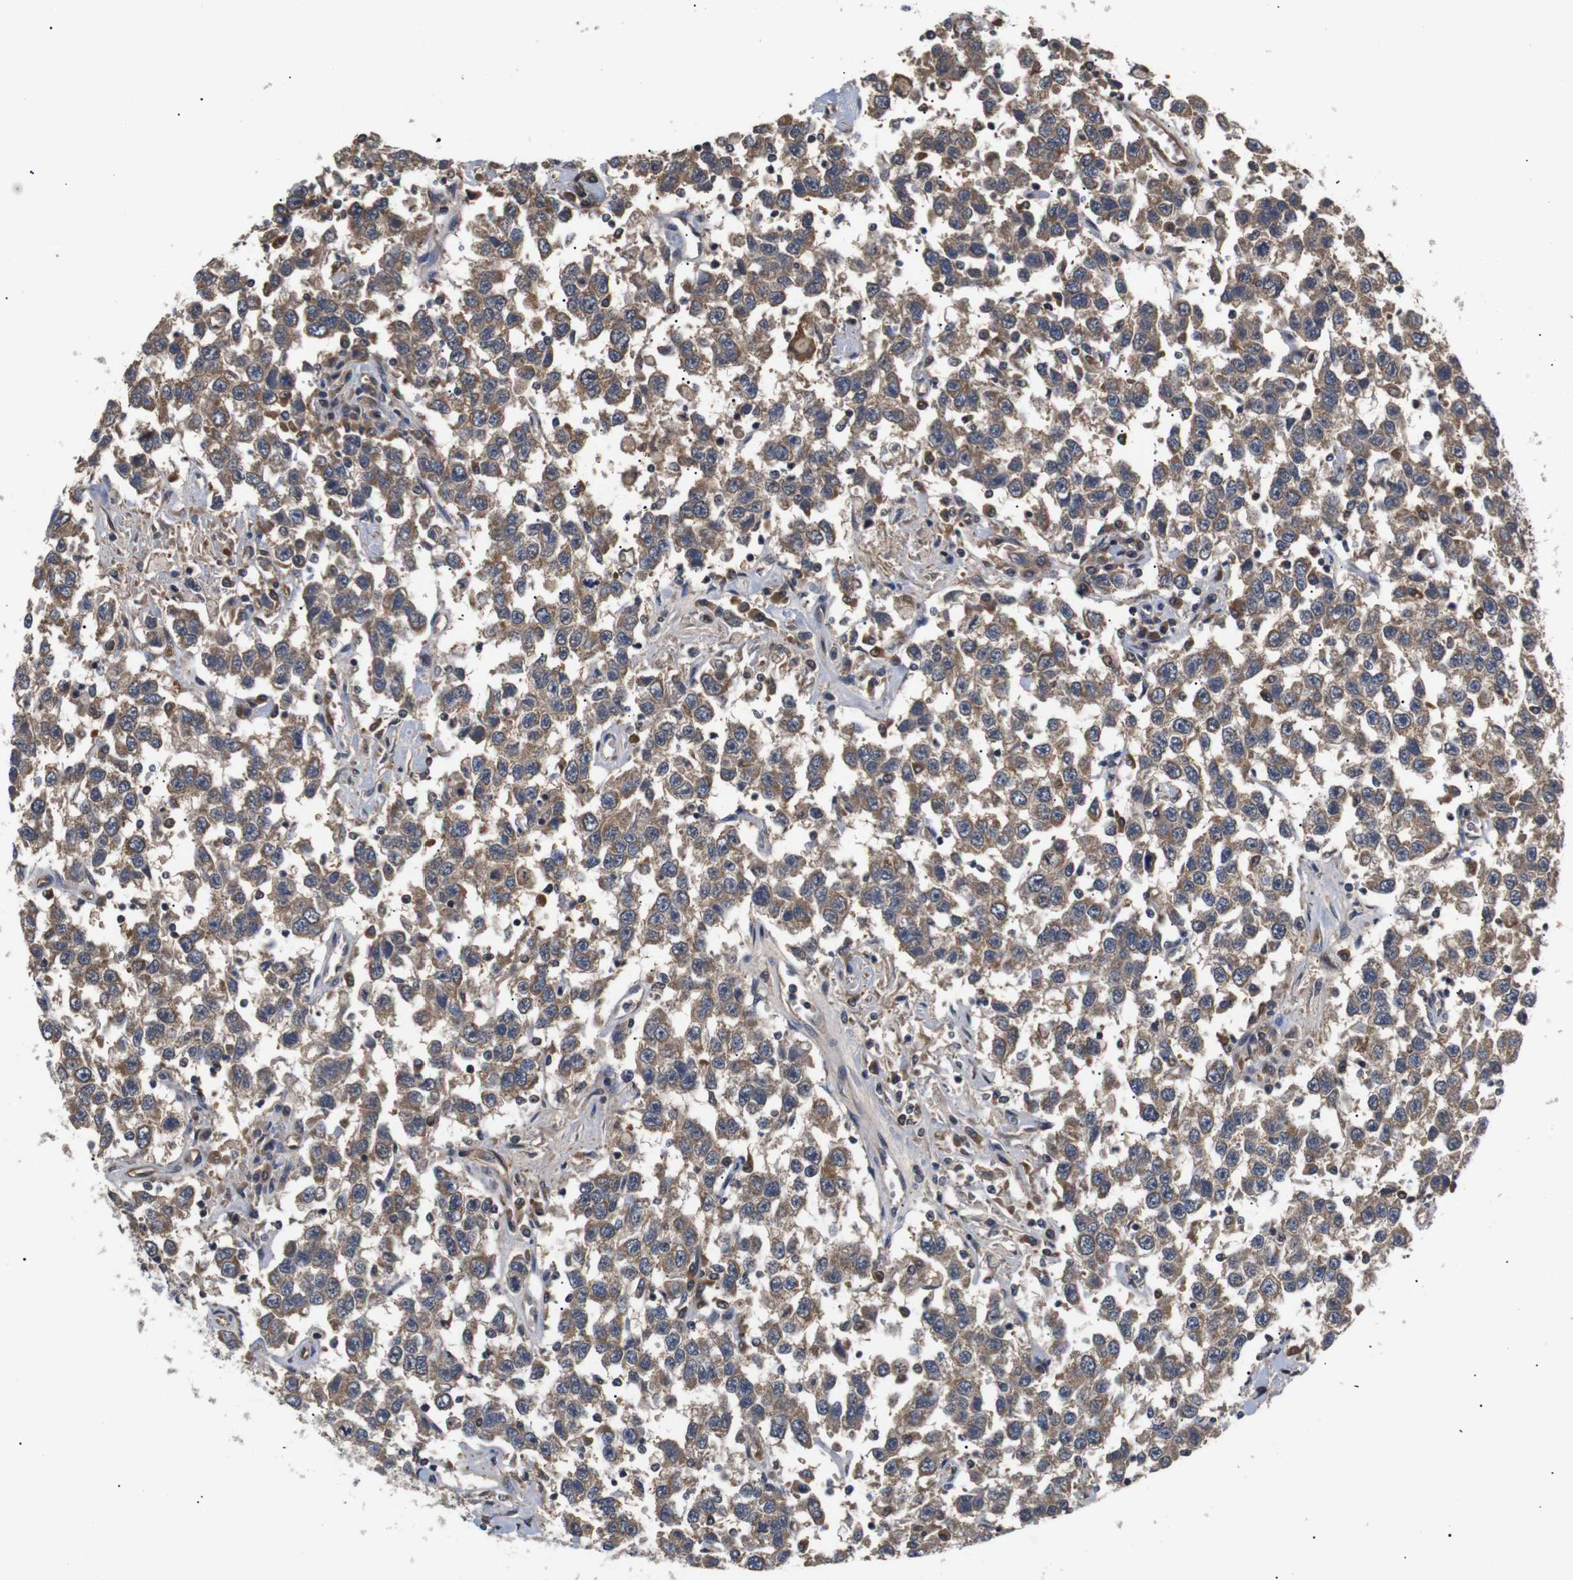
{"staining": {"intensity": "moderate", "quantity": ">75%", "location": "cytoplasmic/membranous"}, "tissue": "testis cancer", "cell_type": "Tumor cells", "image_type": "cancer", "snomed": [{"axis": "morphology", "description": "Seminoma, NOS"}, {"axis": "topography", "description": "Testis"}], "caption": "An image of testis seminoma stained for a protein exhibits moderate cytoplasmic/membranous brown staining in tumor cells. Immunohistochemistry (ihc) stains the protein in brown and the nuclei are stained blue.", "gene": "RIPK1", "patient": {"sex": "male", "age": 41}}